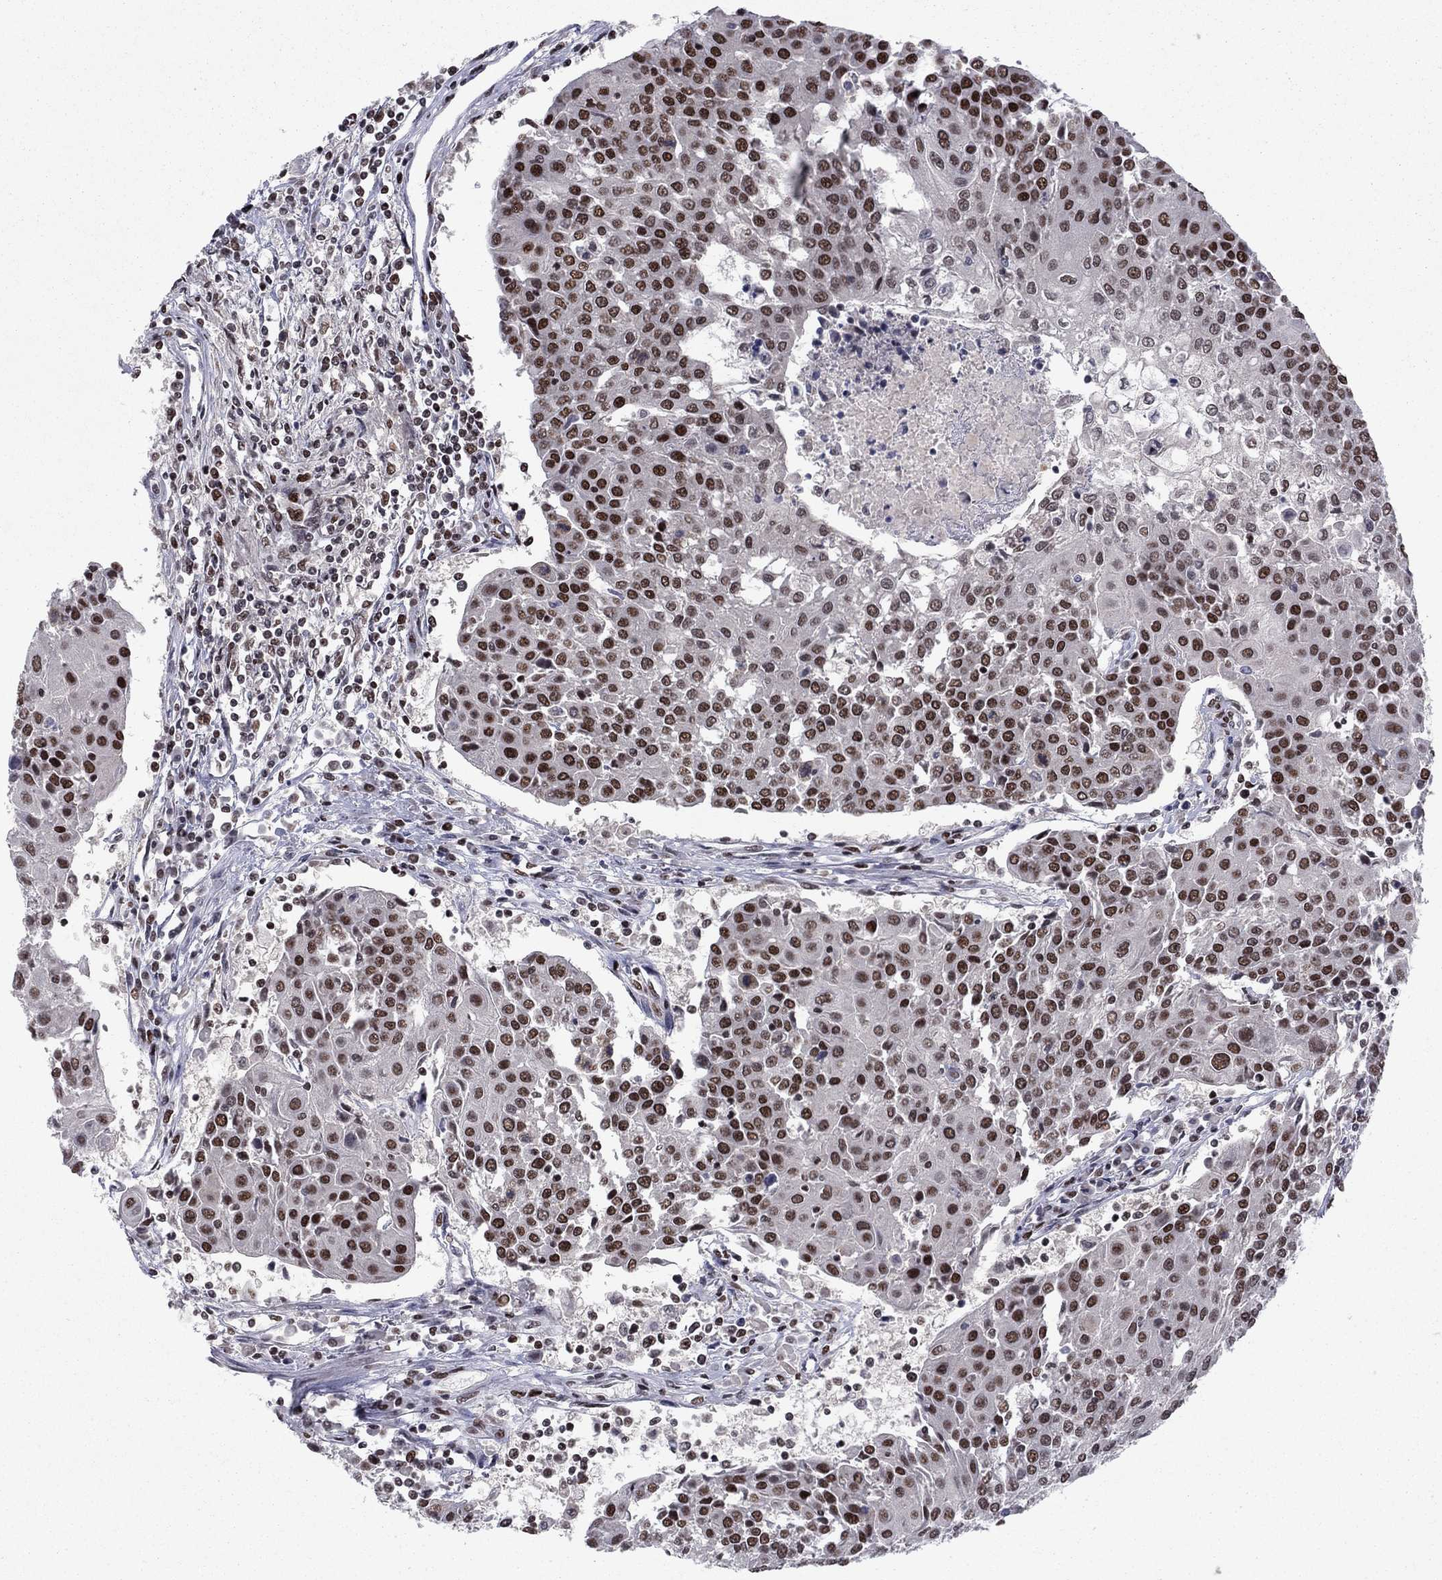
{"staining": {"intensity": "strong", "quantity": "25%-75%", "location": "nuclear"}, "tissue": "urothelial cancer", "cell_type": "Tumor cells", "image_type": "cancer", "snomed": [{"axis": "morphology", "description": "Urothelial carcinoma, High grade"}, {"axis": "topography", "description": "Urinary bladder"}], "caption": "Immunohistochemical staining of human urothelial cancer displays strong nuclear protein staining in about 25%-75% of tumor cells.", "gene": "USP54", "patient": {"sex": "female", "age": 85}}